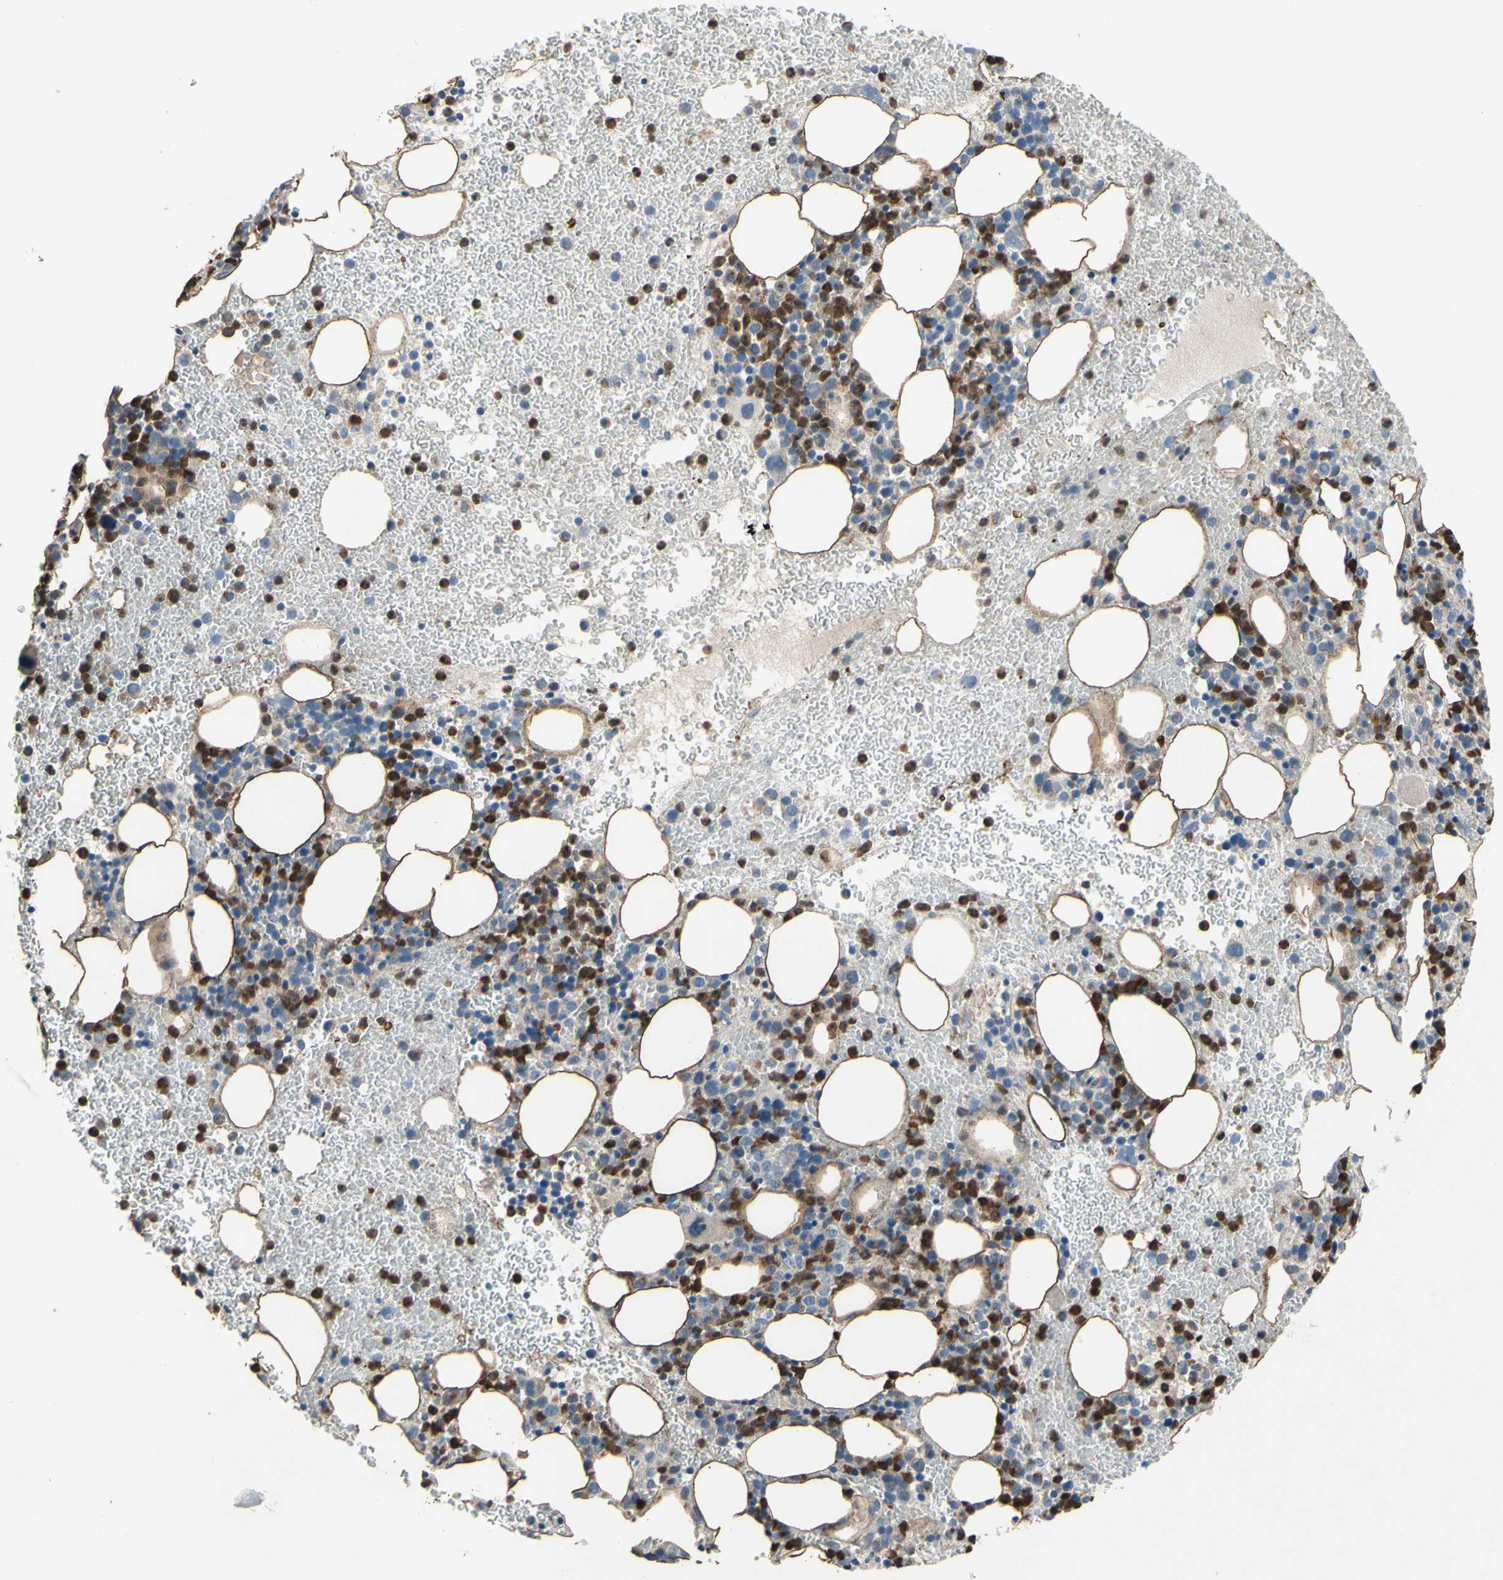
{"staining": {"intensity": "moderate", "quantity": "25%-75%", "location": "cytoplasmic/membranous"}, "tissue": "bone marrow", "cell_type": "Hematopoietic cells", "image_type": "normal", "snomed": [{"axis": "morphology", "description": "Normal tissue, NOS"}, {"axis": "morphology", "description": "Inflammation, NOS"}, {"axis": "topography", "description": "Bone marrow"}], "caption": "Bone marrow stained for a protein reveals moderate cytoplasmic/membranous positivity in hematopoietic cells.", "gene": "GRAMD2B", "patient": {"sex": "female", "age": 54}}